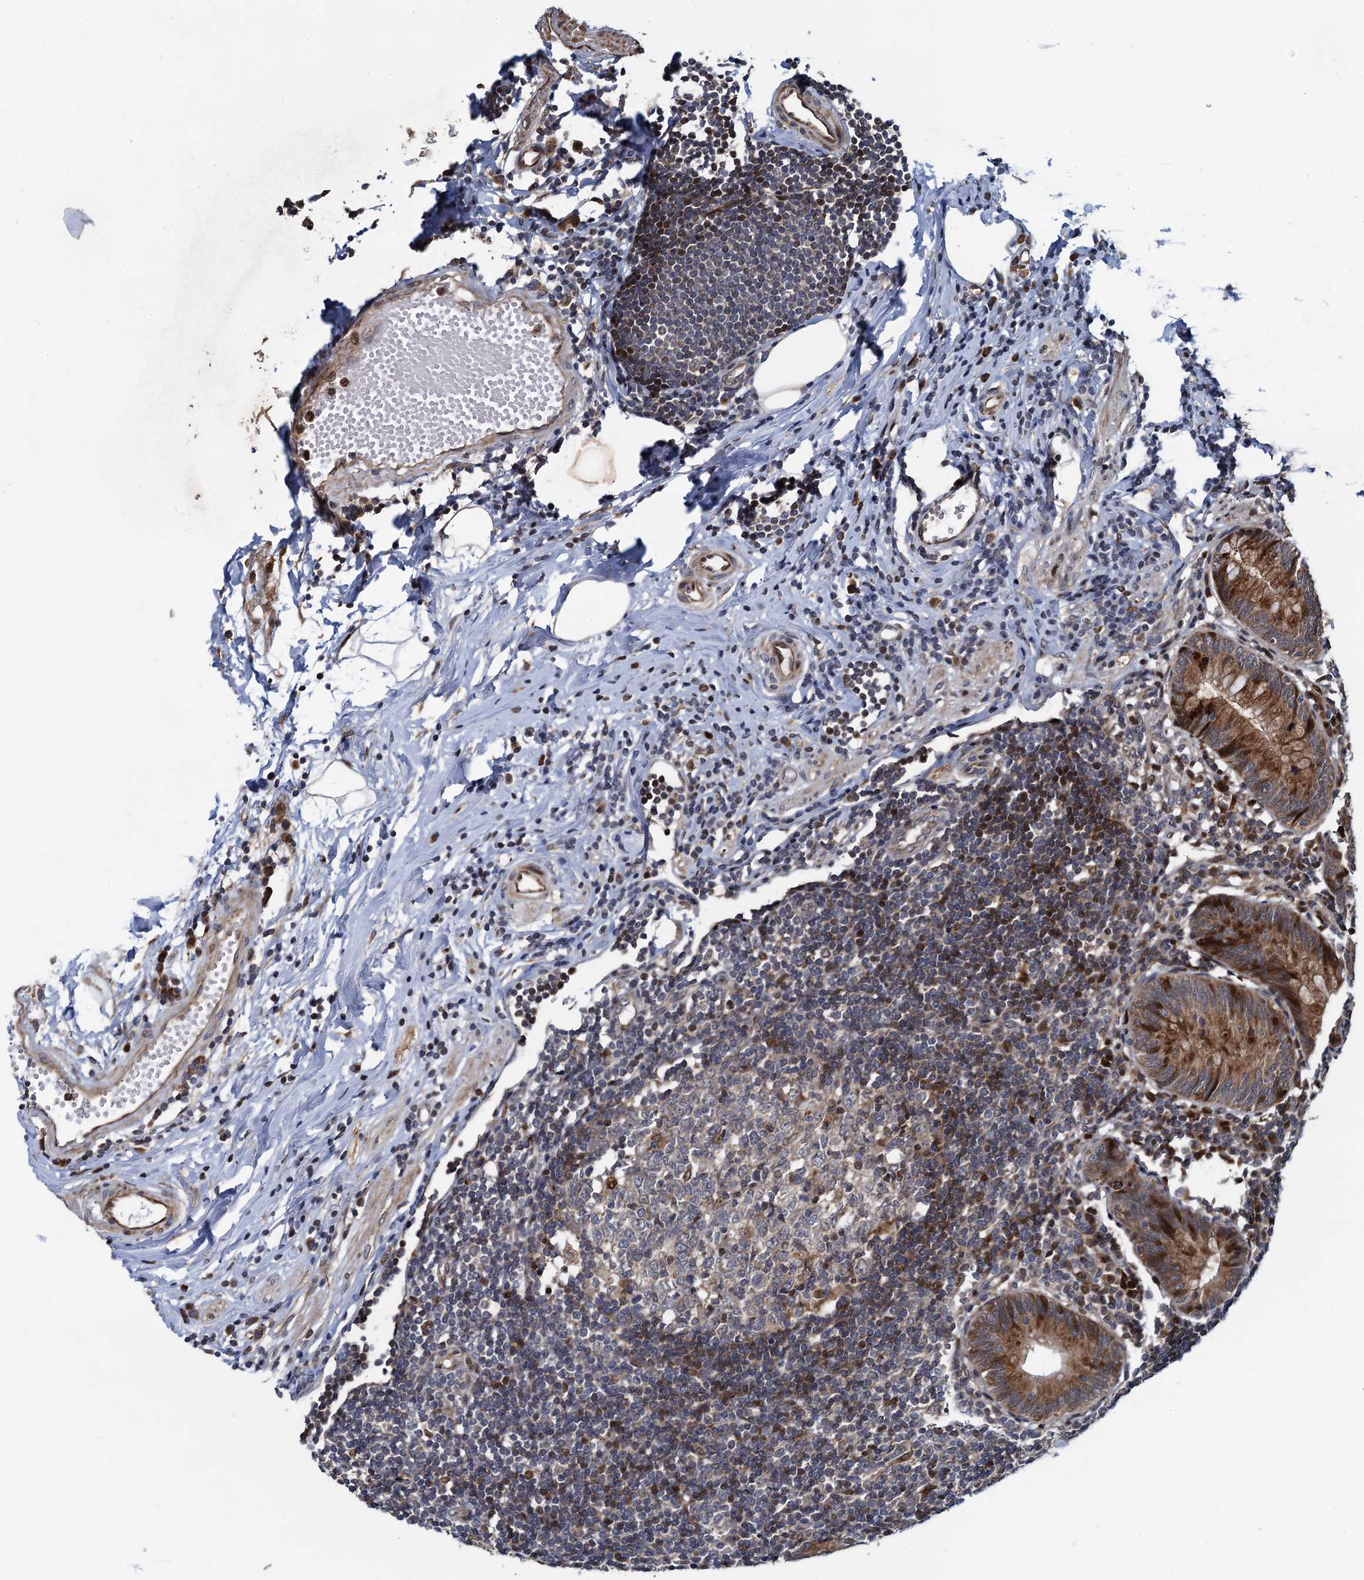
{"staining": {"intensity": "moderate", "quantity": ">75%", "location": "cytoplasmic/membranous"}, "tissue": "appendix", "cell_type": "Glandular cells", "image_type": "normal", "snomed": [{"axis": "morphology", "description": "Normal tissue, NOS"}, {"axis": "topography", "description": "Appendix"}], "caption": "An immunohistochemistry micrograph of benign tissue is shown. Protein staining in brown highlights moderate cytoplasmic/membranous positivity in appendix within glandular cells. (DAB (3,3'-diaminobenzidine) IHC with brightfield microscopy, high magnification).", "gene": "ATOSA", "patient": {"sex": "female", "age": 54}}